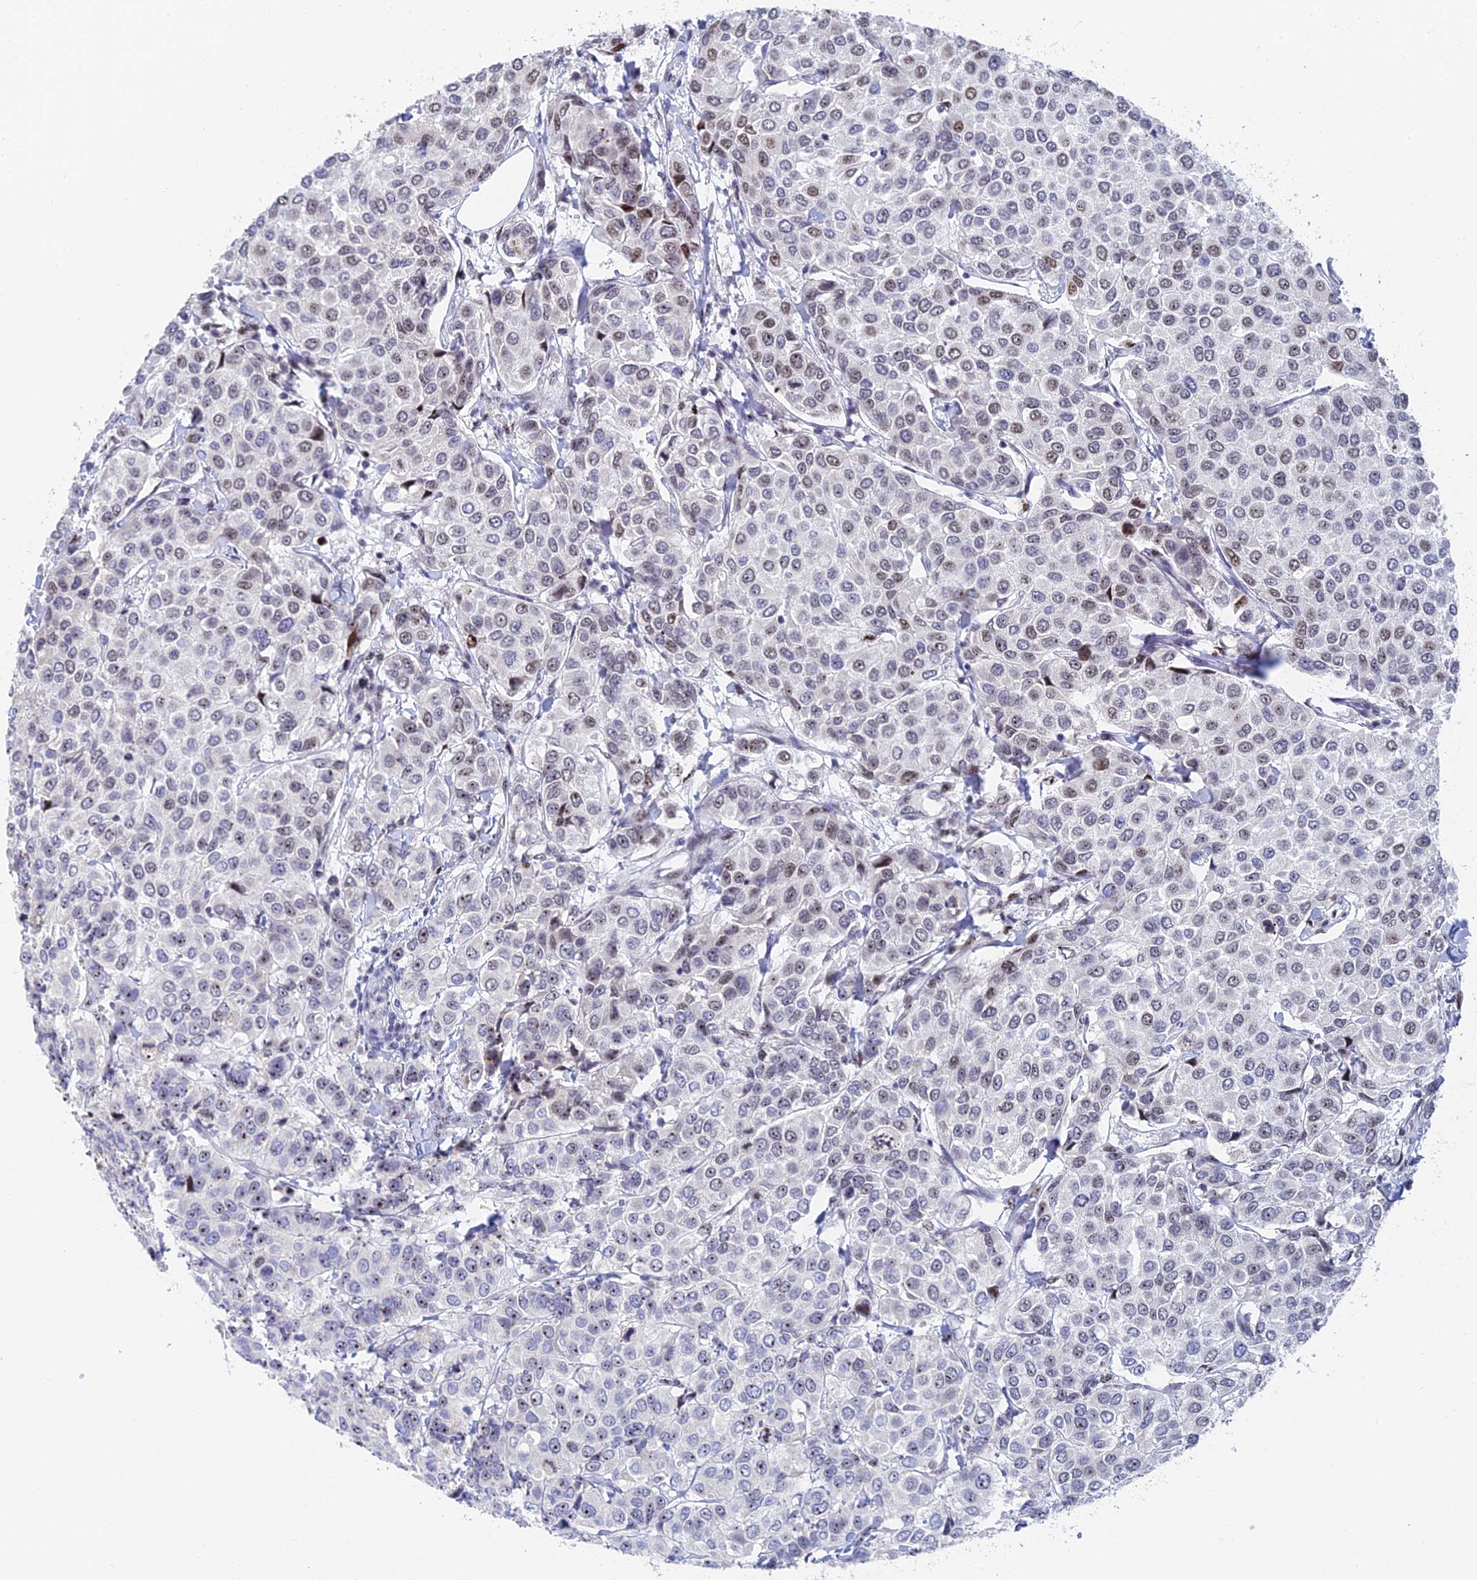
{"staining": {"intensity": "moderate", "quantity": "<25%", "location": "nuclear"}, "tissue": "breast cancer", "cell_type": "Tumor cells", "image_type": "cancer", "snomed": [{"axis": "morphology", "description": "Duct carcinoma"}, {"axis": "topography", "description": "Breast"}], "caption": "Immunohistochemistry (IHC) (DAB (3,3'-diaminobenzidine)) staining of human breast infiltrating ductal carcinoma exhibits moderate nuclear protein expression in approximately <25% of tumor cells.", "gene": "RSL1D1", "patient": {"sex": "female", "age": 55}}